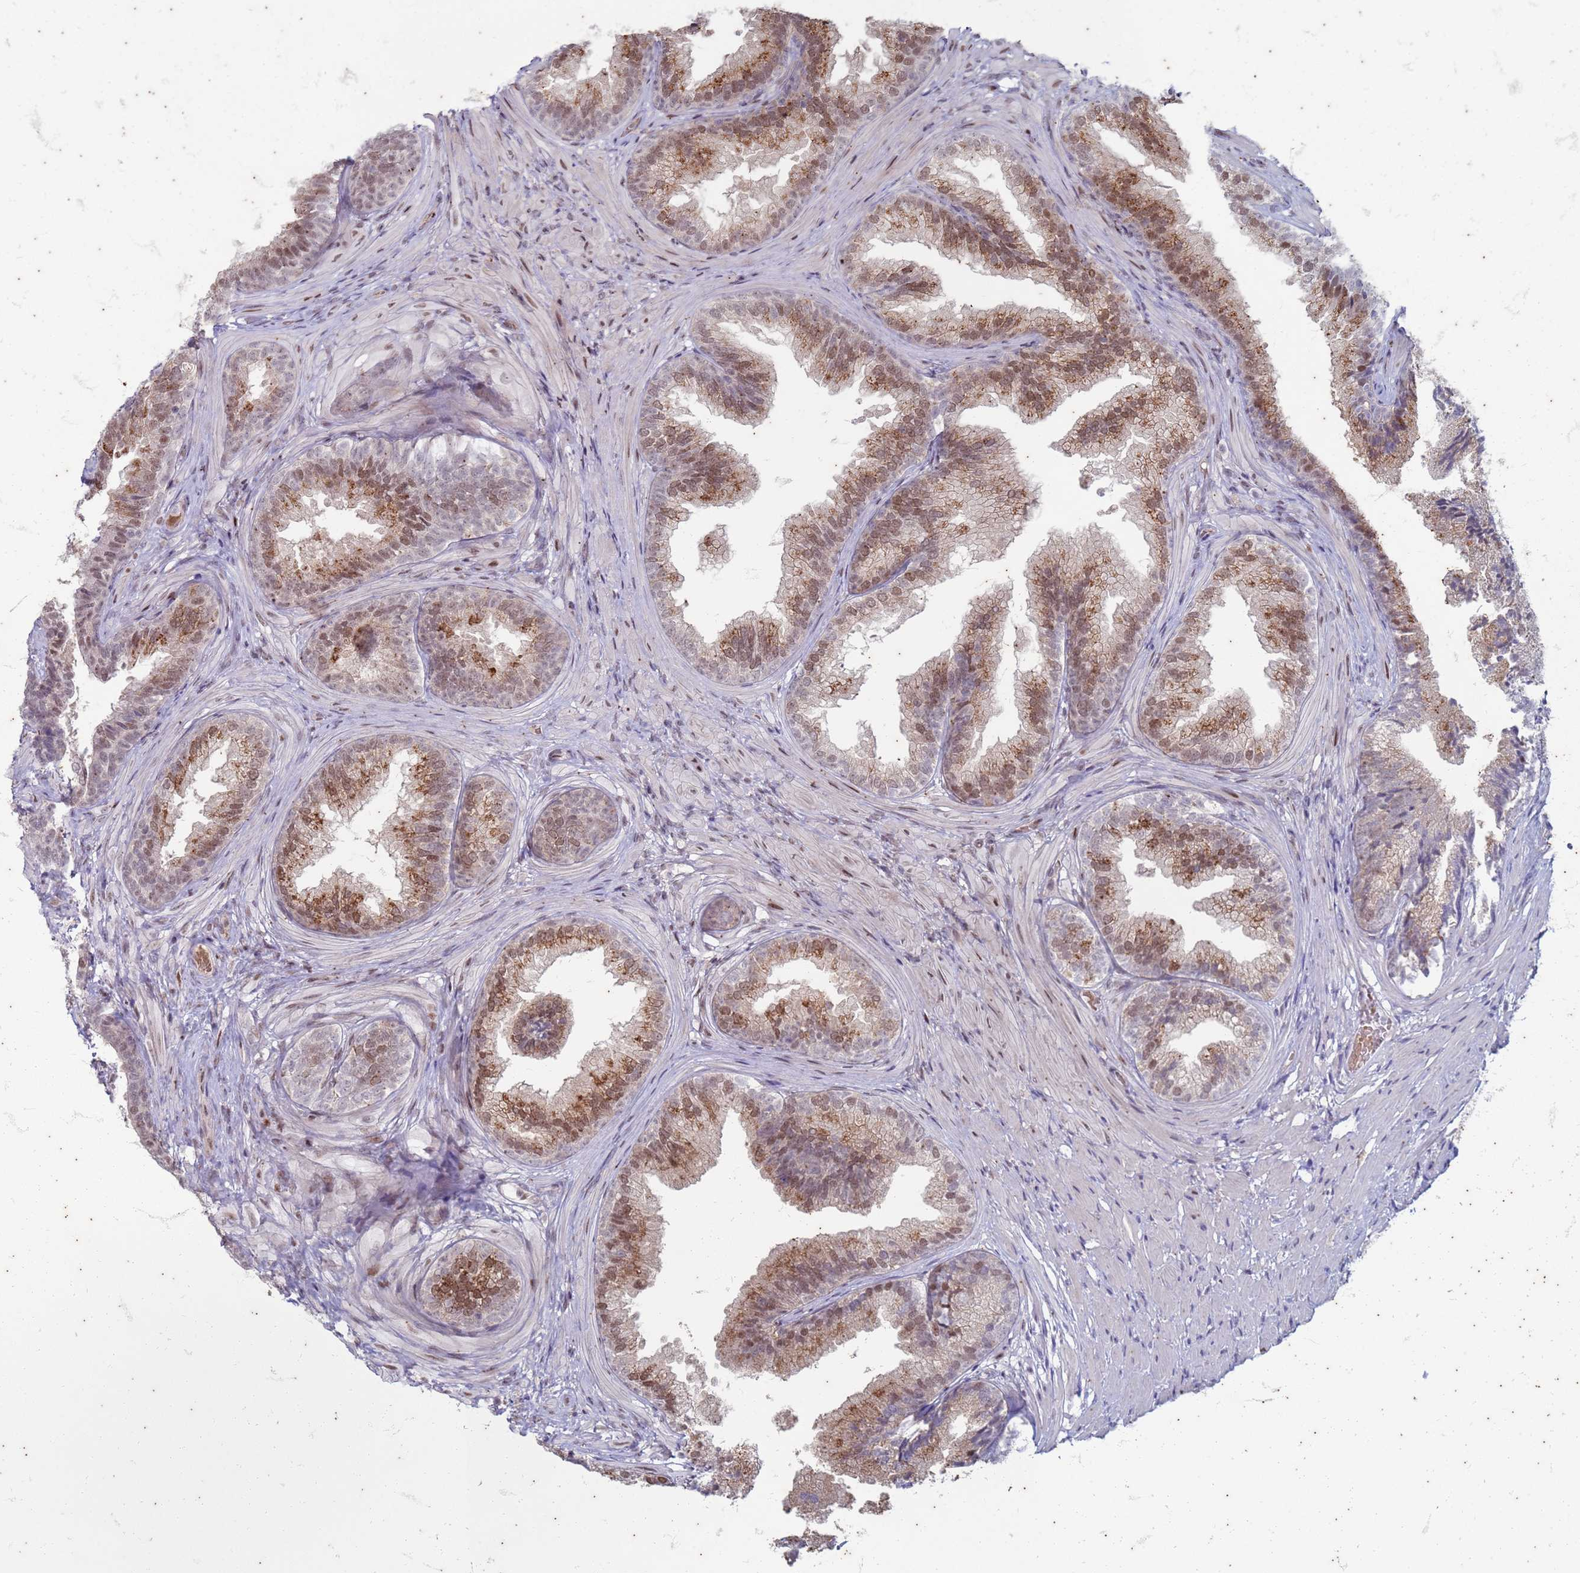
{"staining": {"intensity": "moderate", "quantity": ">75%", "location": "nuclear"}, "tissue": "prostate", "cell_type": "Glandular cells", "image_type": "normal", "snomed": [{"axis": "morphology", "description": "Normal tissue, NOS"}, {"axis": "topography", "description": "Prostate"}], "caption": "Immunohistochemistry staining of unremarkable prostate, which reveals medium levels of moderate nuclear expression in about >75% of glandular cells indicating moderate nuclear protein expression. The staining was performed using DAB (3,3'-diaminobenzidine) (brown) for protein detection and nuclei were counterstained in hematoxylin (blue).", "gene": "TRMT6", "patient": {"sex": "male", "age": 76}}